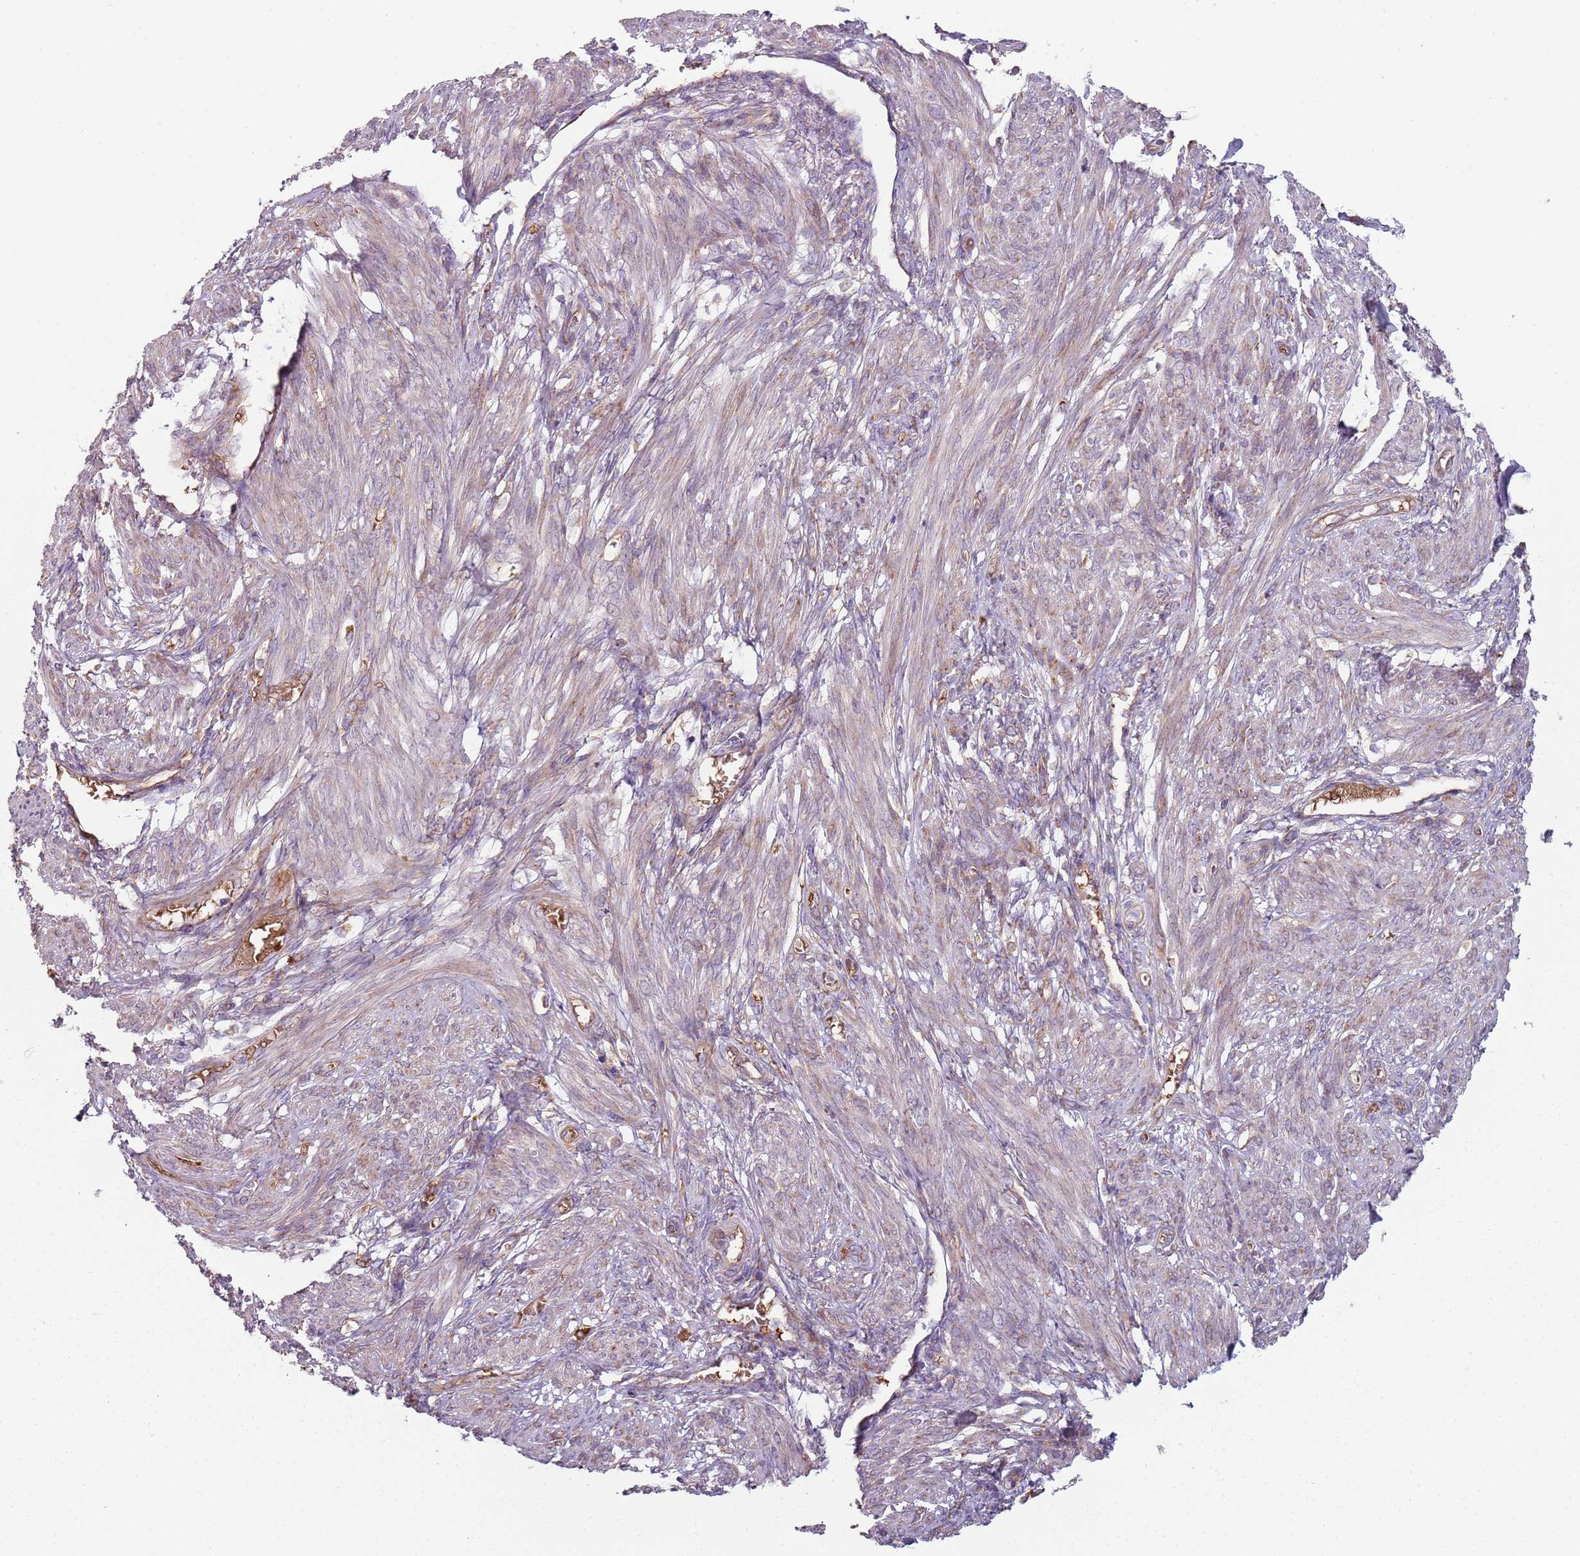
{"staining": {"intensity": "negative", "quantity": "none", "location": "none"}, "tissue": "smooth muscle", "cell_type": "Smooth muscle cells", "image_type": "normal", "snomed": [{"axis": "morphology", "description": "Normal tissue, NOS"}, {"axis": "topography", "description": "Smooth muscle"}], "caption": "High magnification brightfield microscopy of normal smooth muscle stained with DAB (3,3'-diaminobenzidine) (brown) and counterstained with hematoxylin (blue): smooth muscle cells show no significant positivity. (DAB IHC with hematoxylin counter stain).", "gene": "SPATA2", "patient": {"sex": "female", "age": 39}}